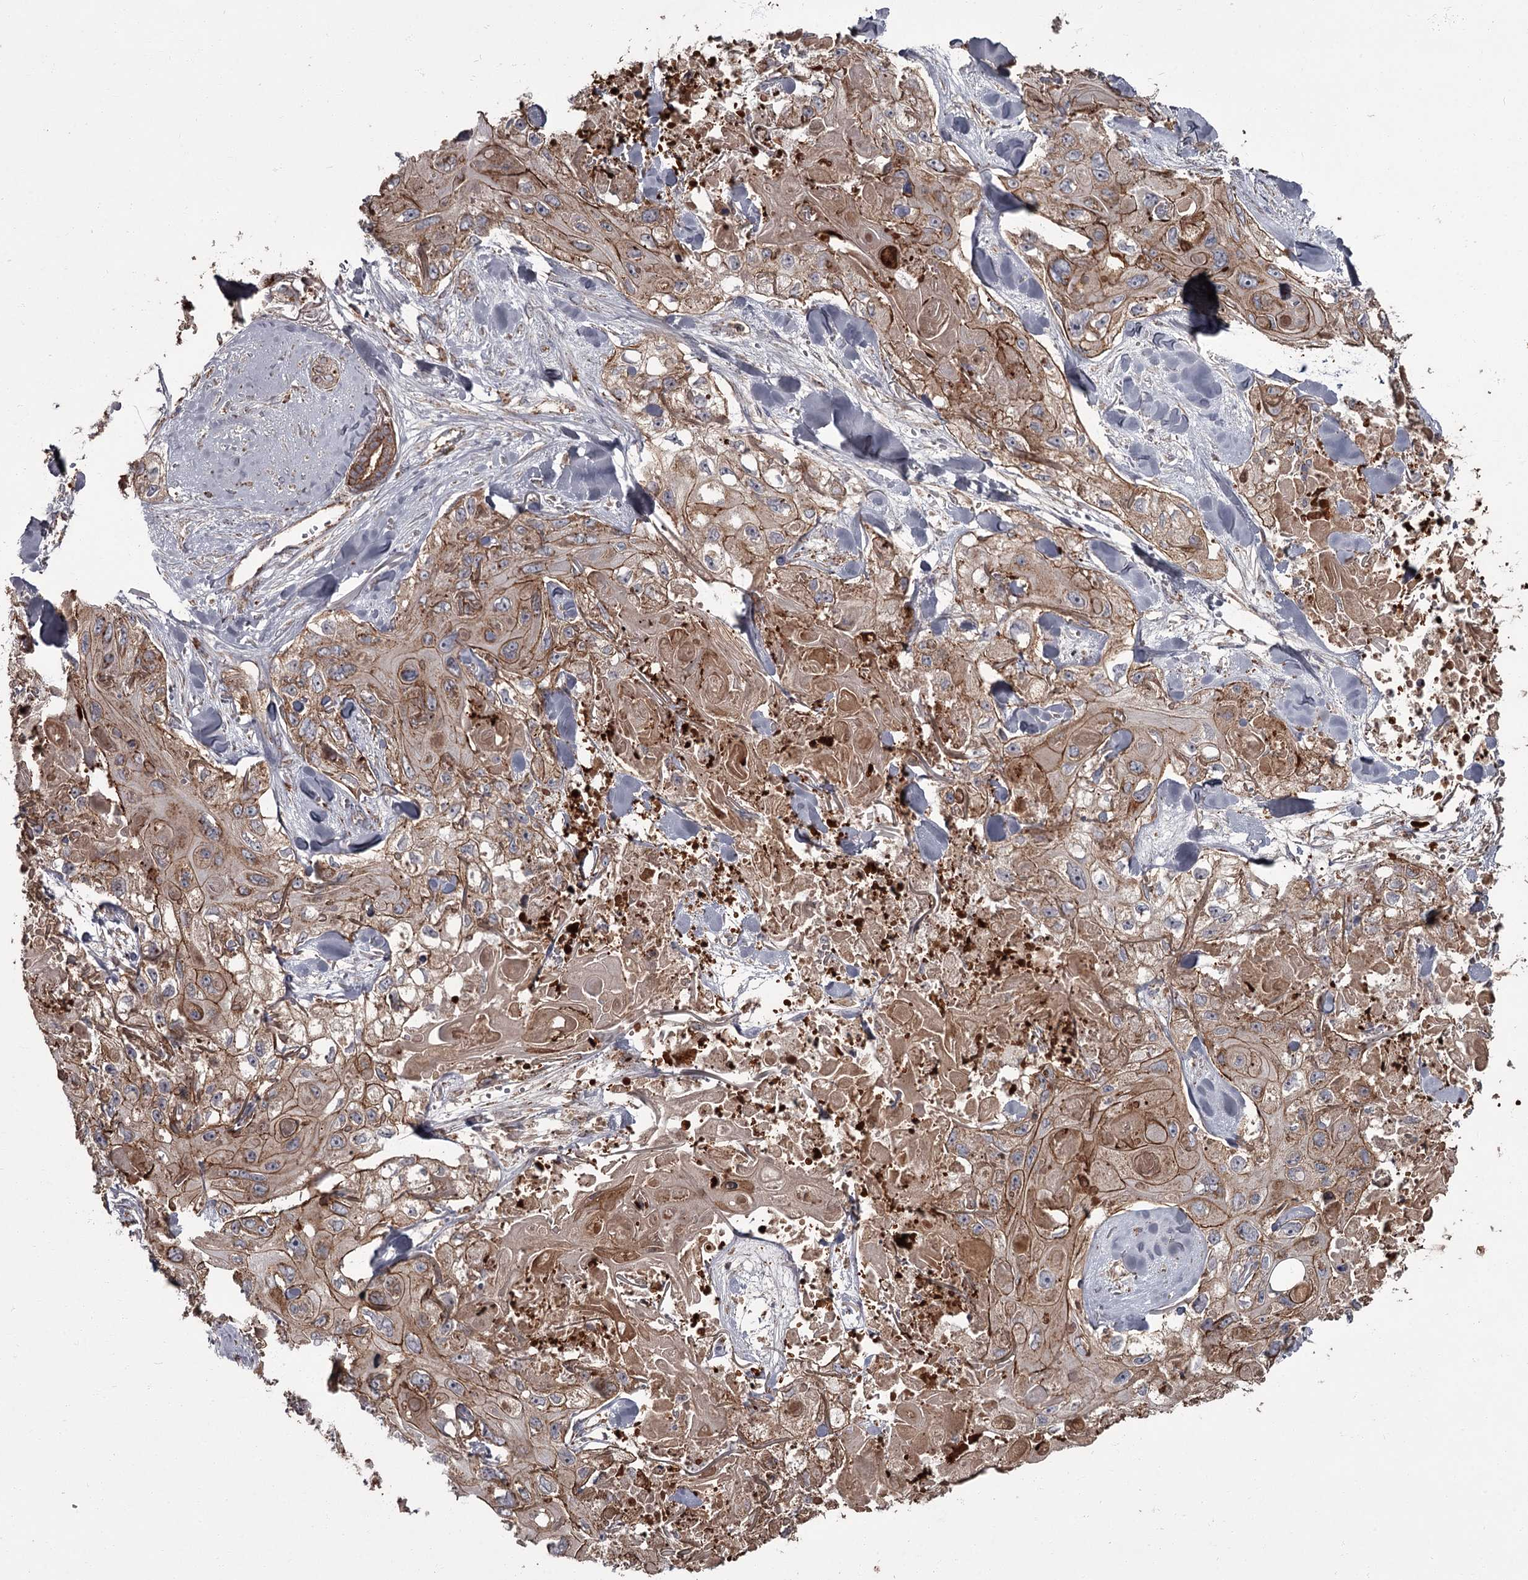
{"staining": {"intensity": "moderate", "quantity": ">75%", "location": "cytoplasmic/membranous"}, "tissue": "skin cancer", "cell_type": "Tumor cells", "image_type": "cancer", "snomed": [{"axis": "morphology", "description": "Normal tissue, NOS"}, {"axis": "morphology", "description": "Squamous cell carcinoma, NOS"}, {"axis": "topography", "description": "Skin"}], "caption": "A photomicrograph of human squamous cell carcinoma (skin) stained for a protein displays moderate cytoplasmic/membranous brown staining in tumor cells.", "gene": "THAP9", "patient": {"sex": "male", "age": 72}}